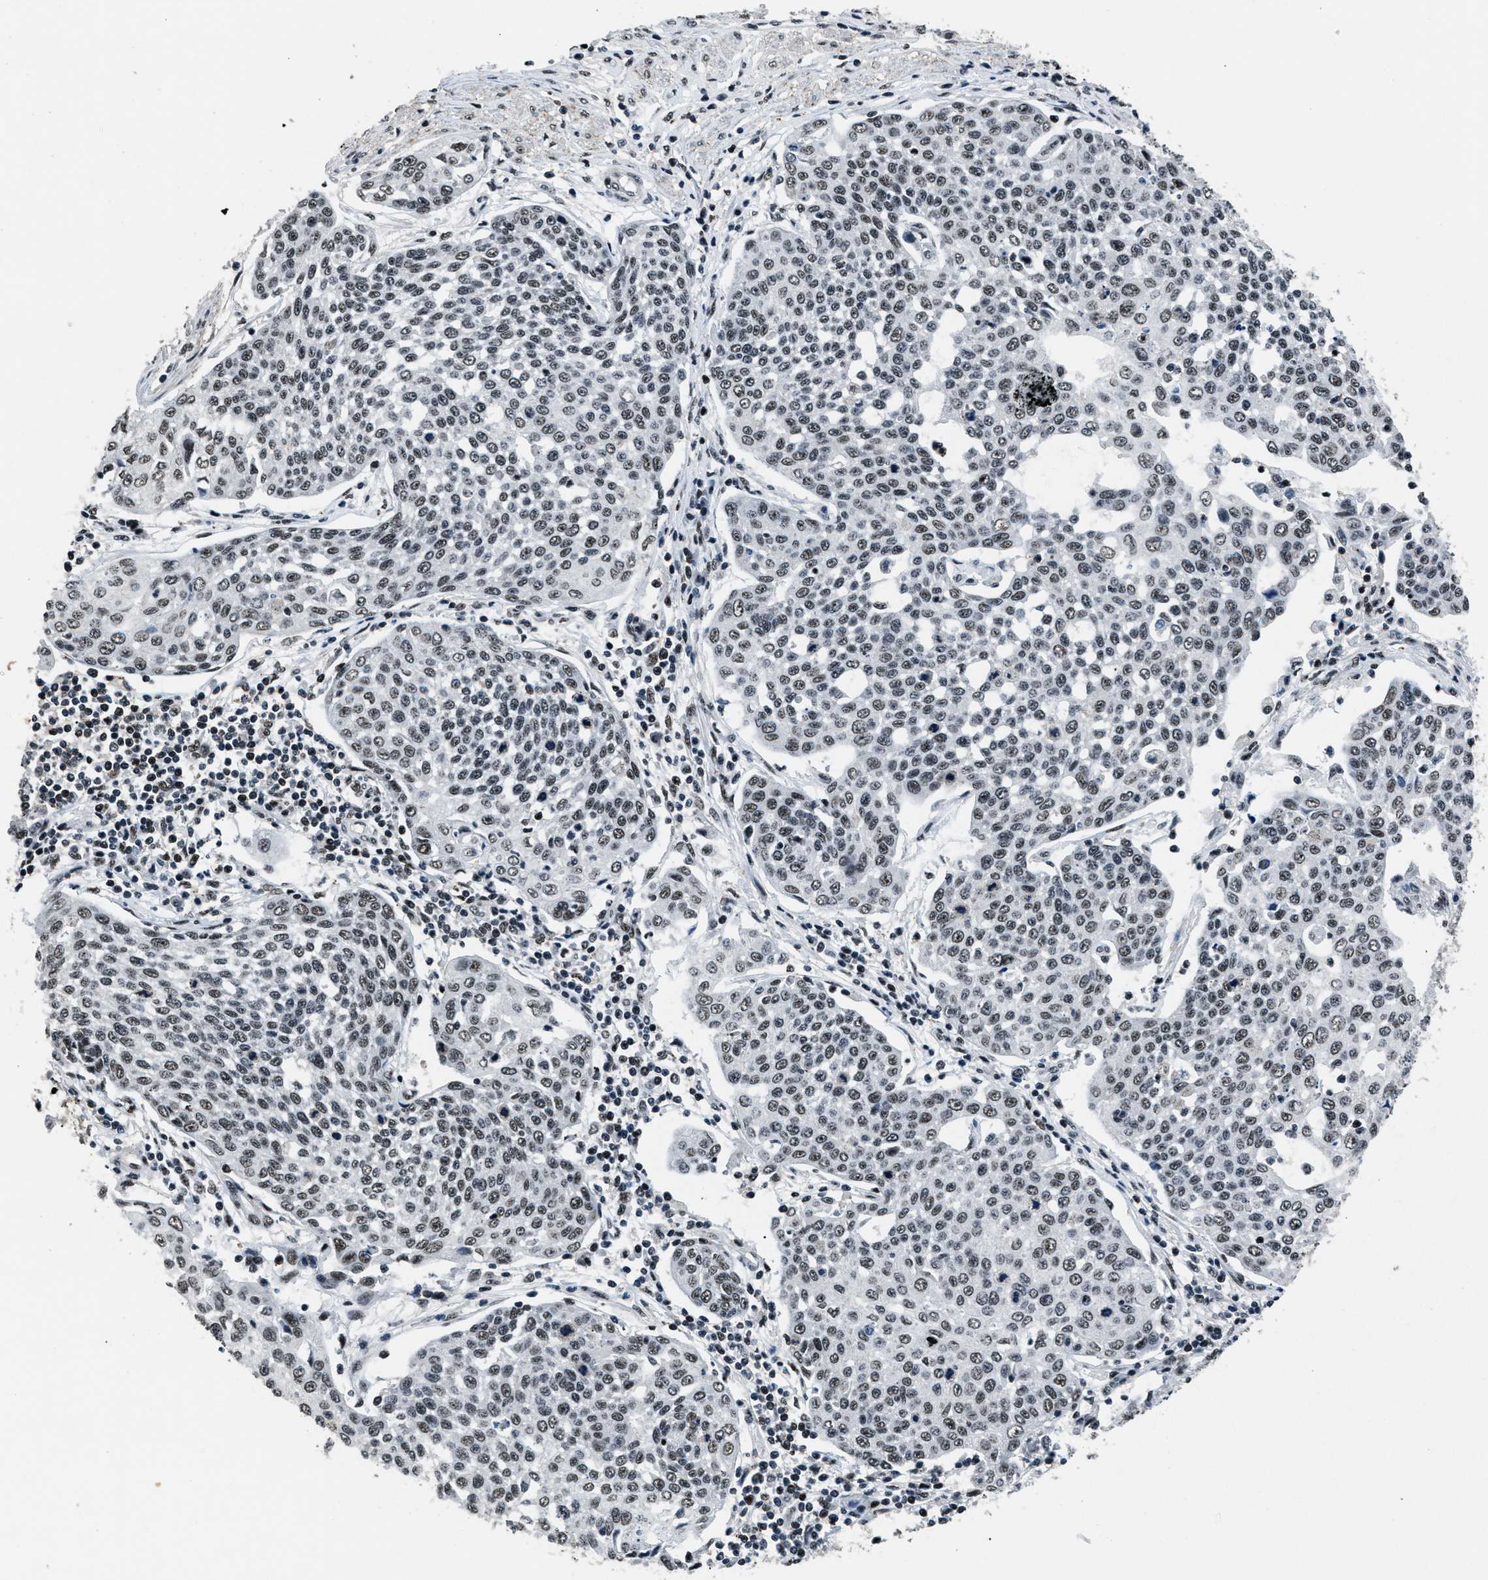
{"staining": {"intensity": "strong", "quantity": ">75%", "location": "nuclear"}, "tissue": "cervical cancer", "cell_type": "Tumor cells", "image_type": "cancer", "snomed": [{"axis": "morphology", "description": "Squamous cell carcinoma, NOS"}, {"axis": "topography", "description": "Cervix"}], "caption": "Cervical squamous cell carcinoma stained with DAB (3,3'-diaminobenzidine) immunohistochemistry (IHC) exhibits high levels of strong nuclear staining in about >75% of tumor cells.", "gene": "SMARCB1", "patient": {"sex": "female", "age": 34}}